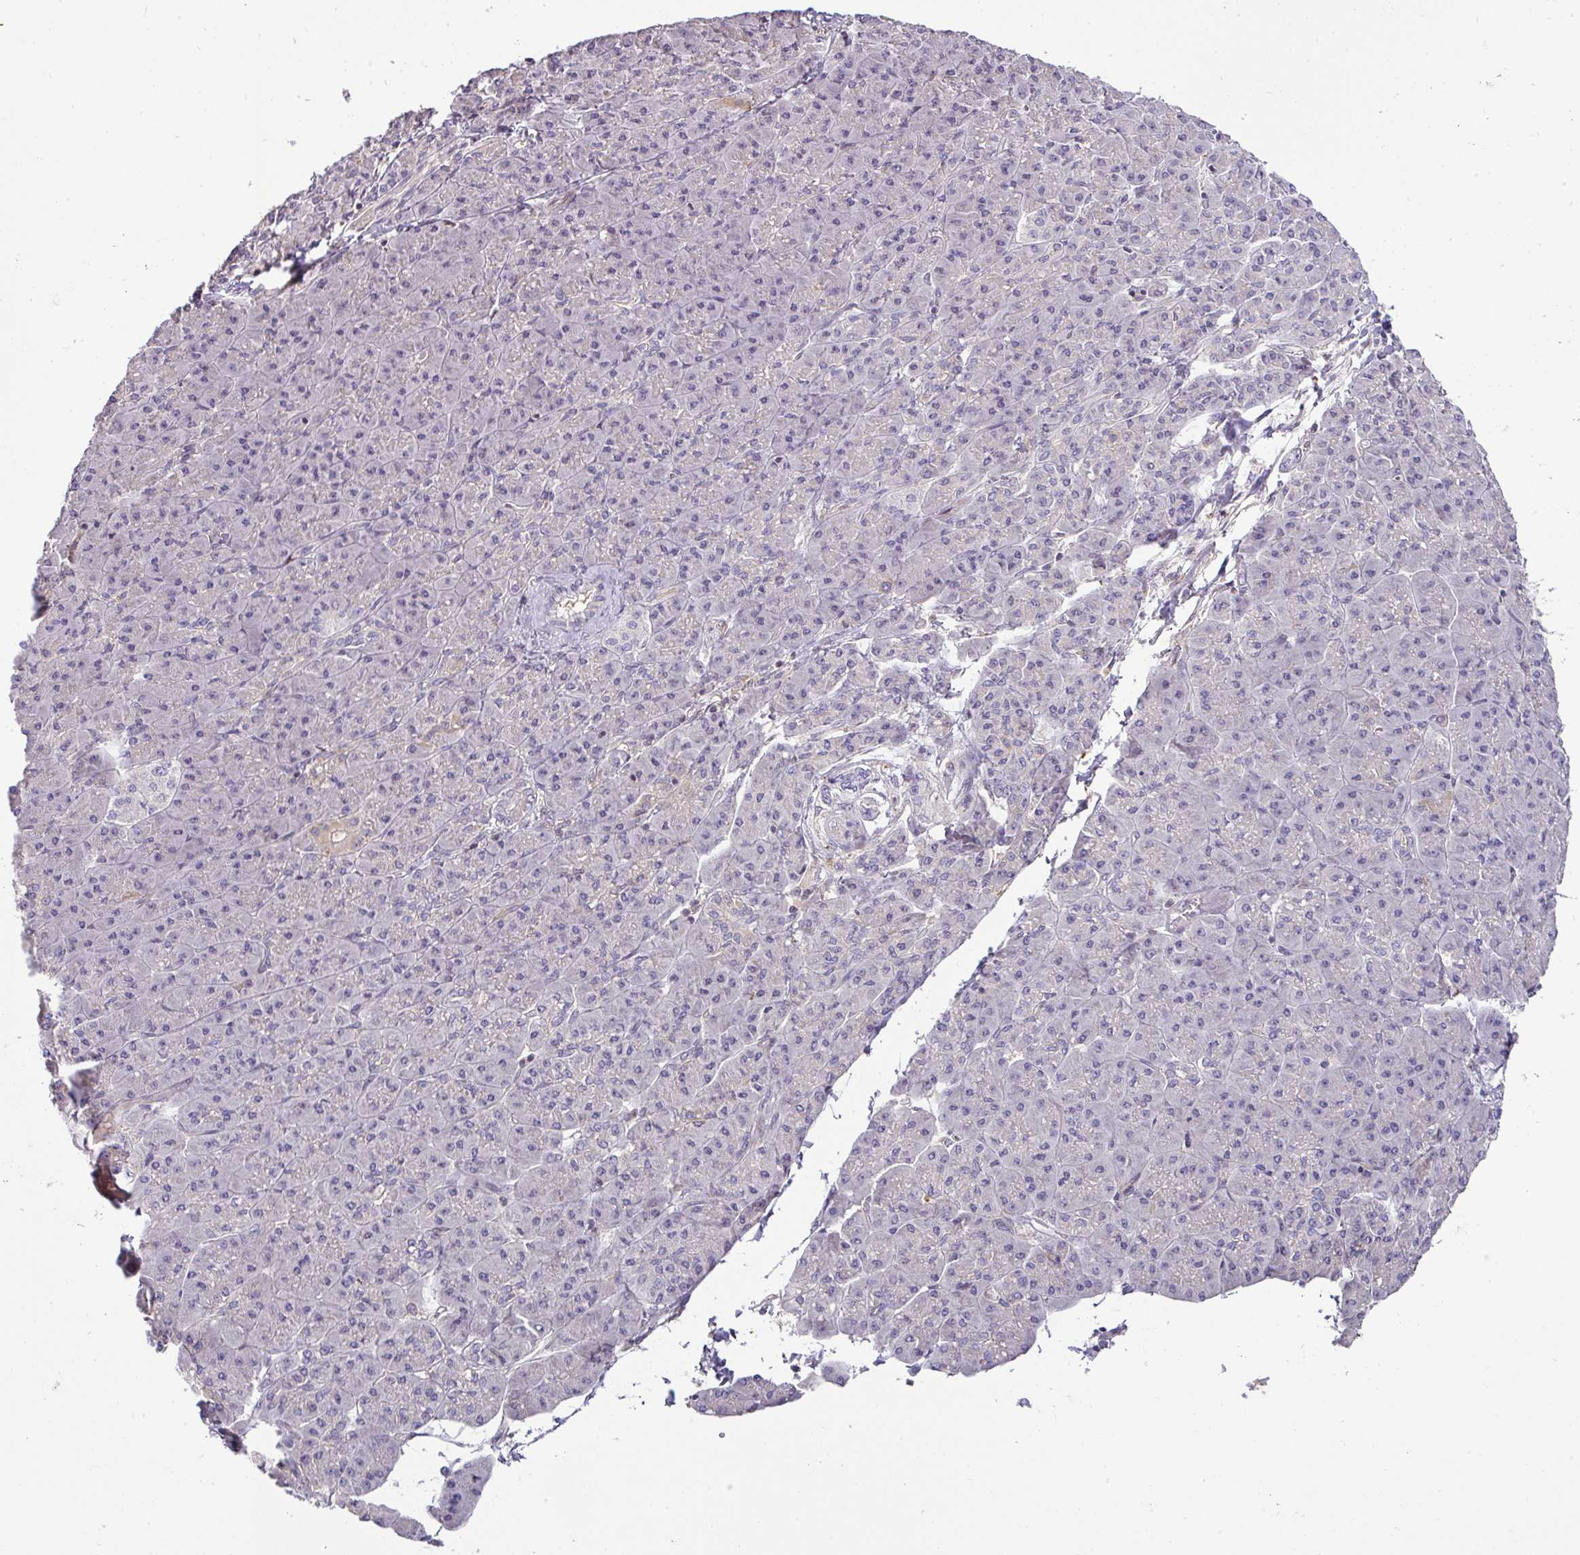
{"staining": {"intensity": "negative", "quantity": "none", "location": "none"}, "tissue": "pancreatic cancer", "cell_type": "Tumor cells", "image_type": "cancer", "snomed": [{"axis": "morphology", "description": "Adenocarcinoma, NOS"}, {"axis": "topography", "description": "Pancreas"}], "caption": "This is a photomicrograph of IHC staining of pancreatic adenocarcinoma, which shows no expression in tumor cells.", "gene": "HOXC13", "patient": {"sex": "male", "age": 61}}